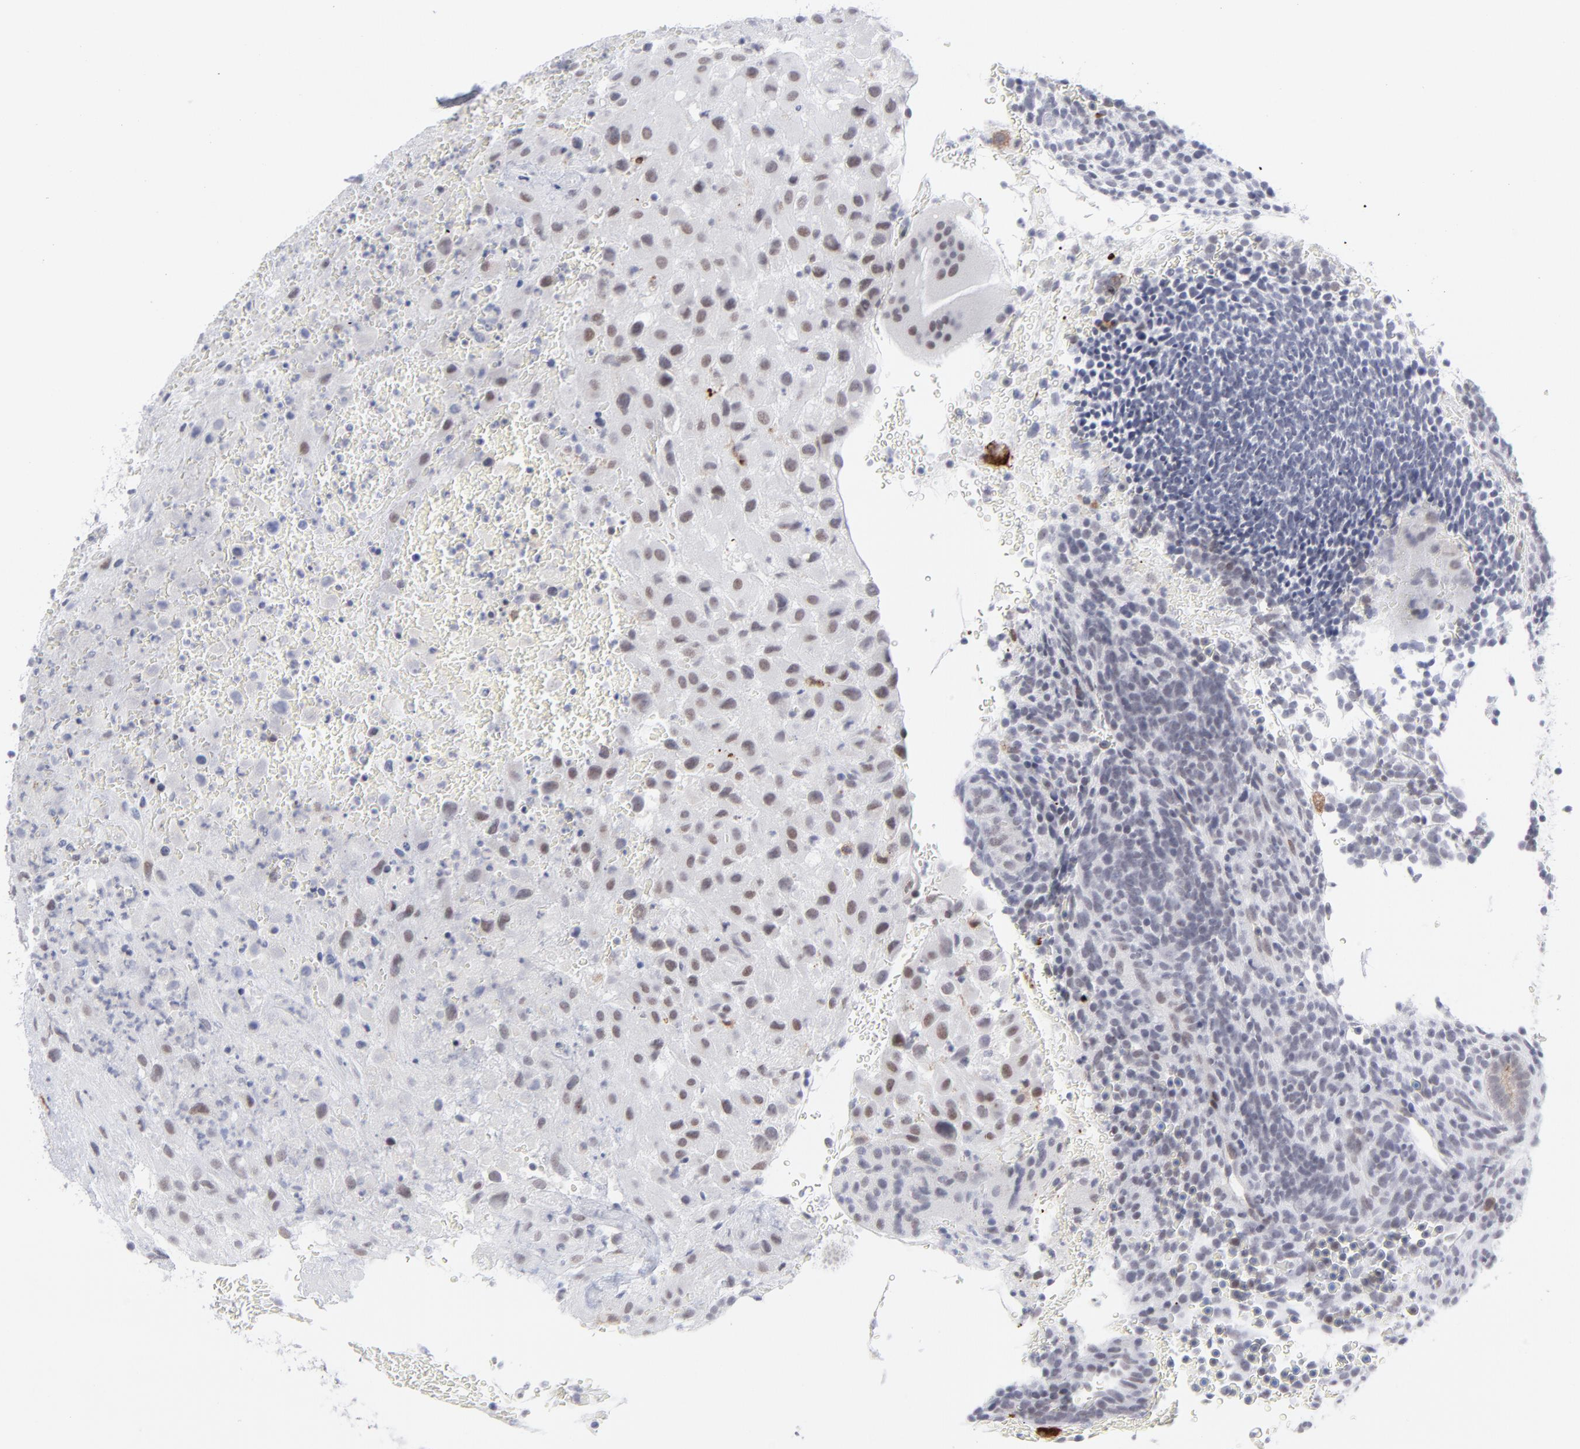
{"staining": {"intensity": "weak", "quantity": "25%-75%", "location": "nuclear"}, "tissue": "placenta", "cell_type": "Decidual cells", "image_type": "normal", "snomed": [{"axis": "morphology", "description": "Normal tissue, NOS"}, {"axis": "topography", "description": "Placenta"}], "caption": "Immunohistochemical staining of benign human placenta exhibits weak nuclear protein expression in approximately 25%-75% of decidual cells.", "gene": "CCR2", "patient": {"sex": "female", "age": 19}}